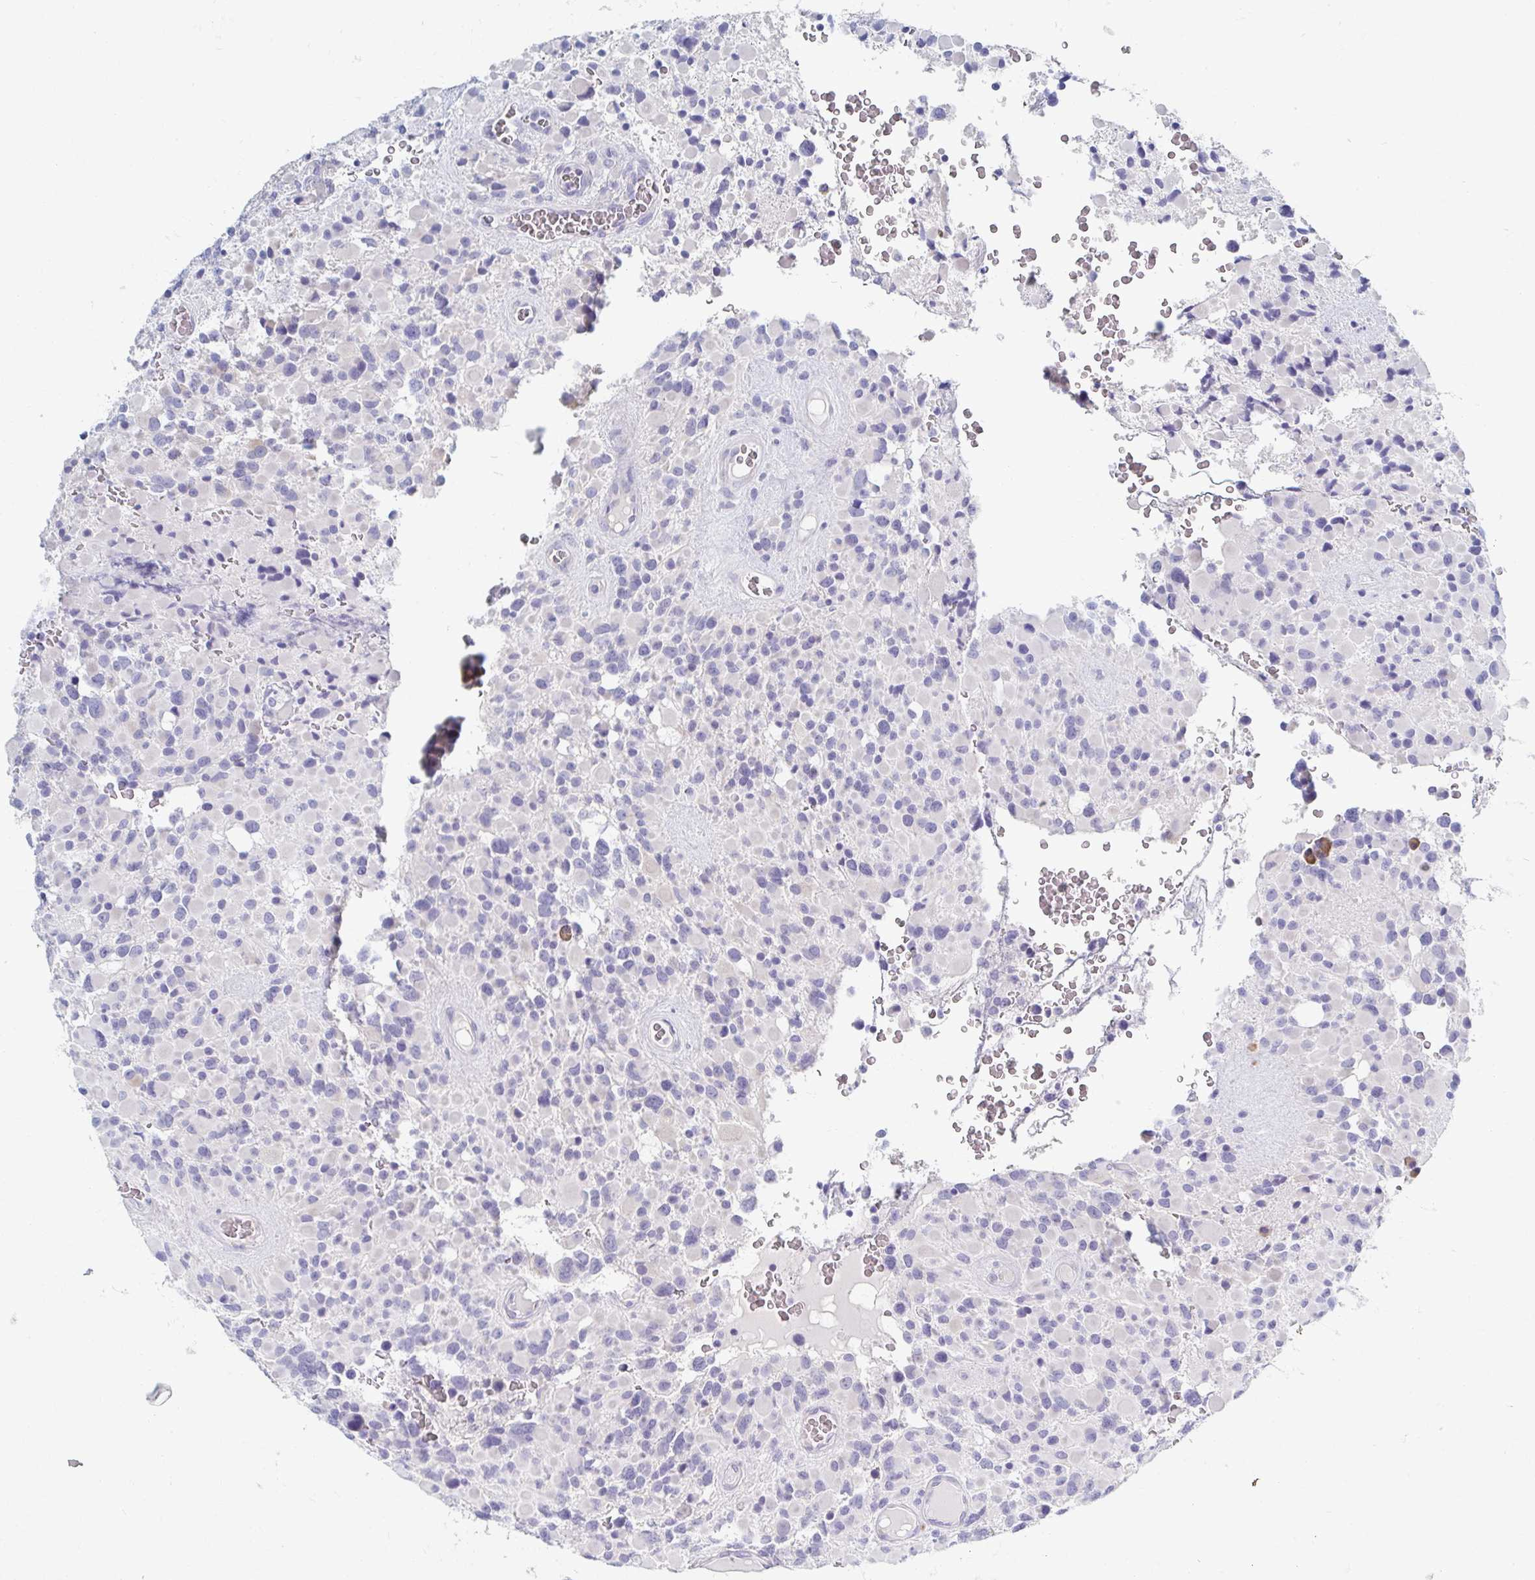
{"staining": {"intensity": "negative", "quantity": "none", "location": "none"}, "tissue": "glioma", "cell_type": "Tumor cells", "image_type": "cancer", "snomed": [{"axis": "morphology", "description": "Glioma, malignant, High grade"}, {"axis": "topography", "description": "Brain"}], "caption": "Photomicrograph shows no significant protein positivity in tumor cells of high-grade glioma (malignant).", "gene": "MYLK2", "patient": {"sex": "female", "age": 40}}